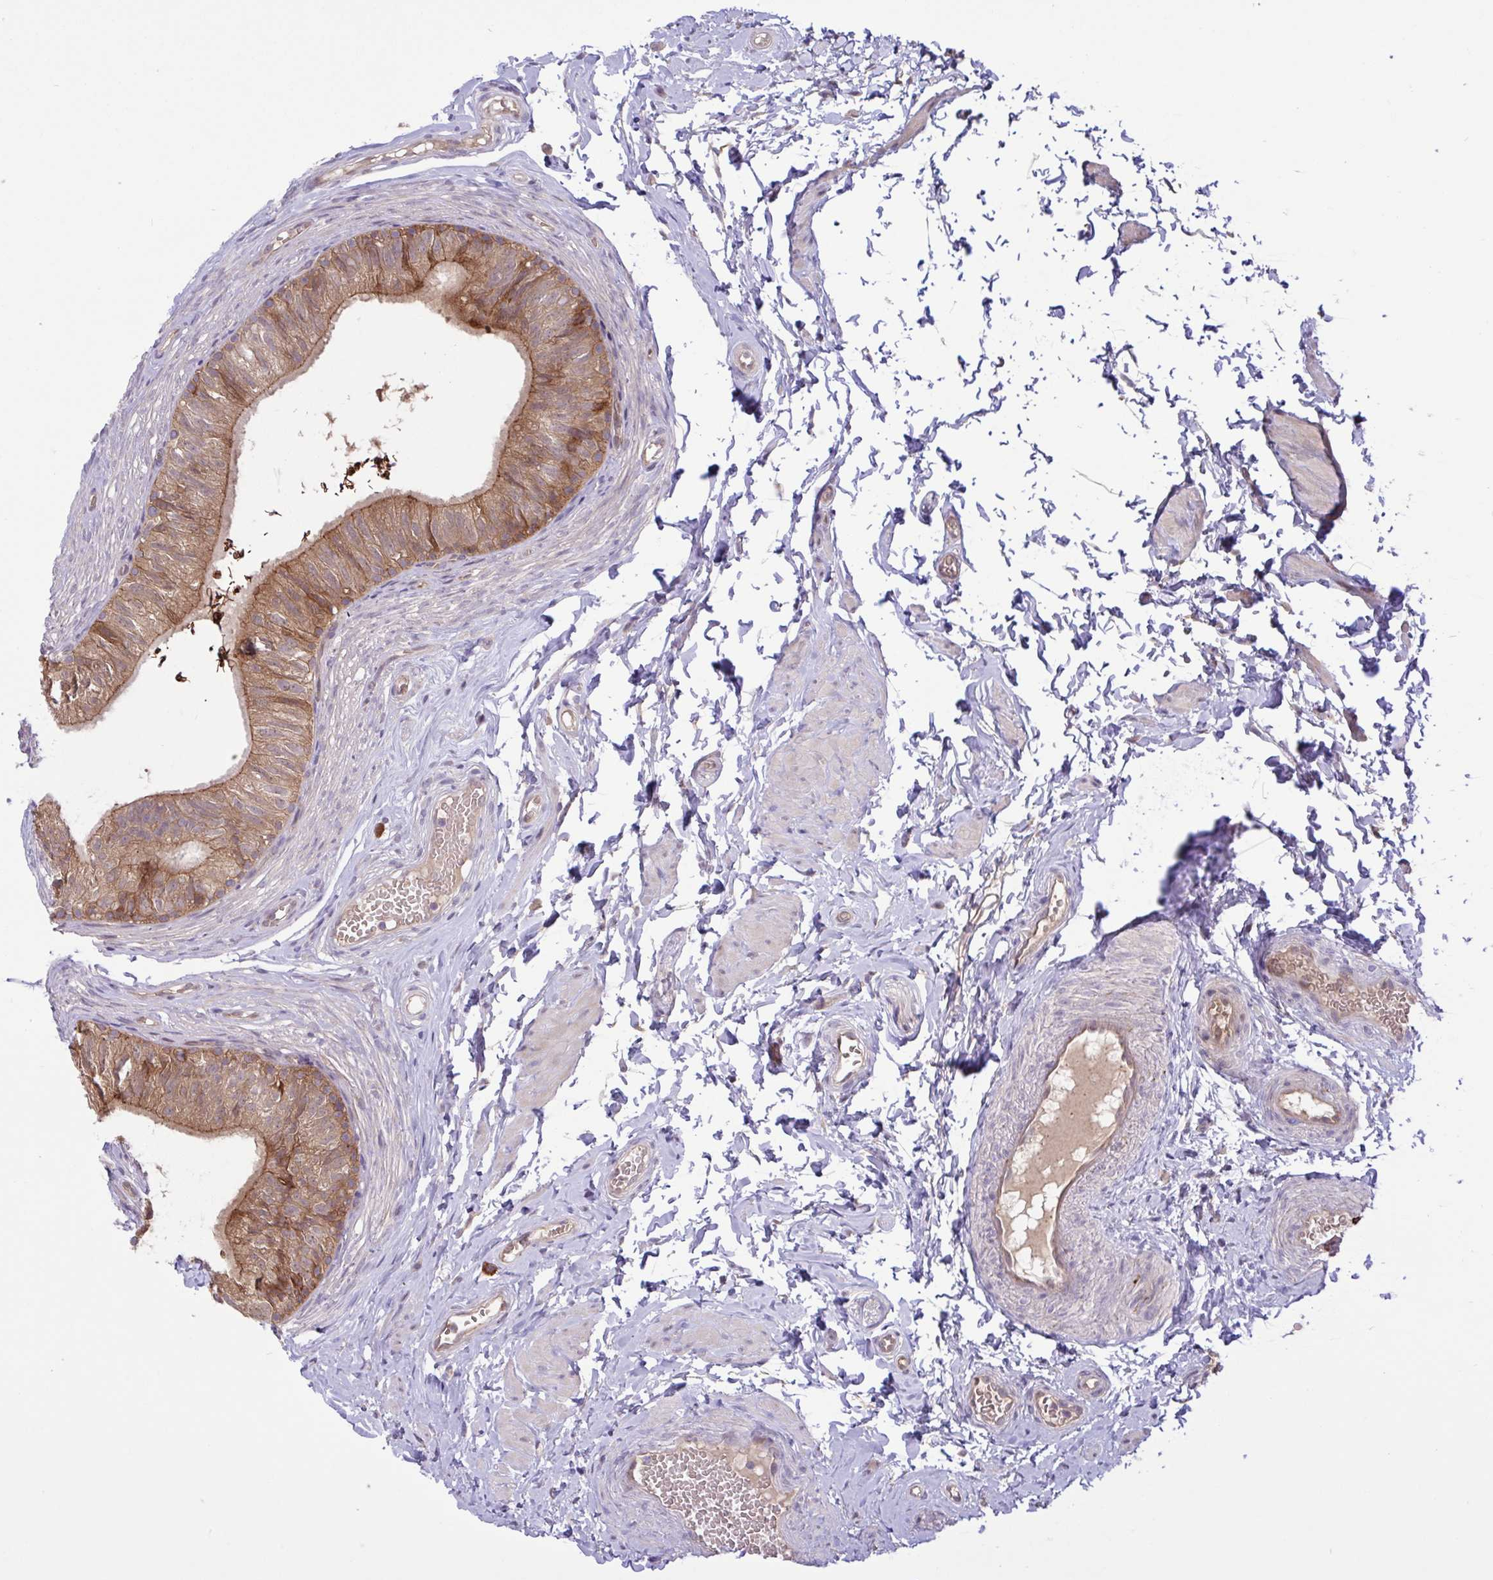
{"staining": {"intensity": "moderate", "quantity": ">75%", "location": "cytoplasmic/membranous"}, "tissue": "epididymis", "cell_type": "Glandular cells", "image_type": "normal", "snomed": [{"axis": "morphology", "description": "Normal tissue, NOS"}, {"axis": "topography", "description": "Epididymis, spermatic cord, NOS"}, {"axis": "topography", "description": "Epididymis"}, {"axis": "topography", "description": "Peripheral nerve tissue"}], "caption": "Epididymis stained with a brown dye shows moderate cytoplasmic/membranous positive positivity in approximately >75% of glandular cells.", "gene": "INTS10", "patient": {"sex": "male", "age": 29}}